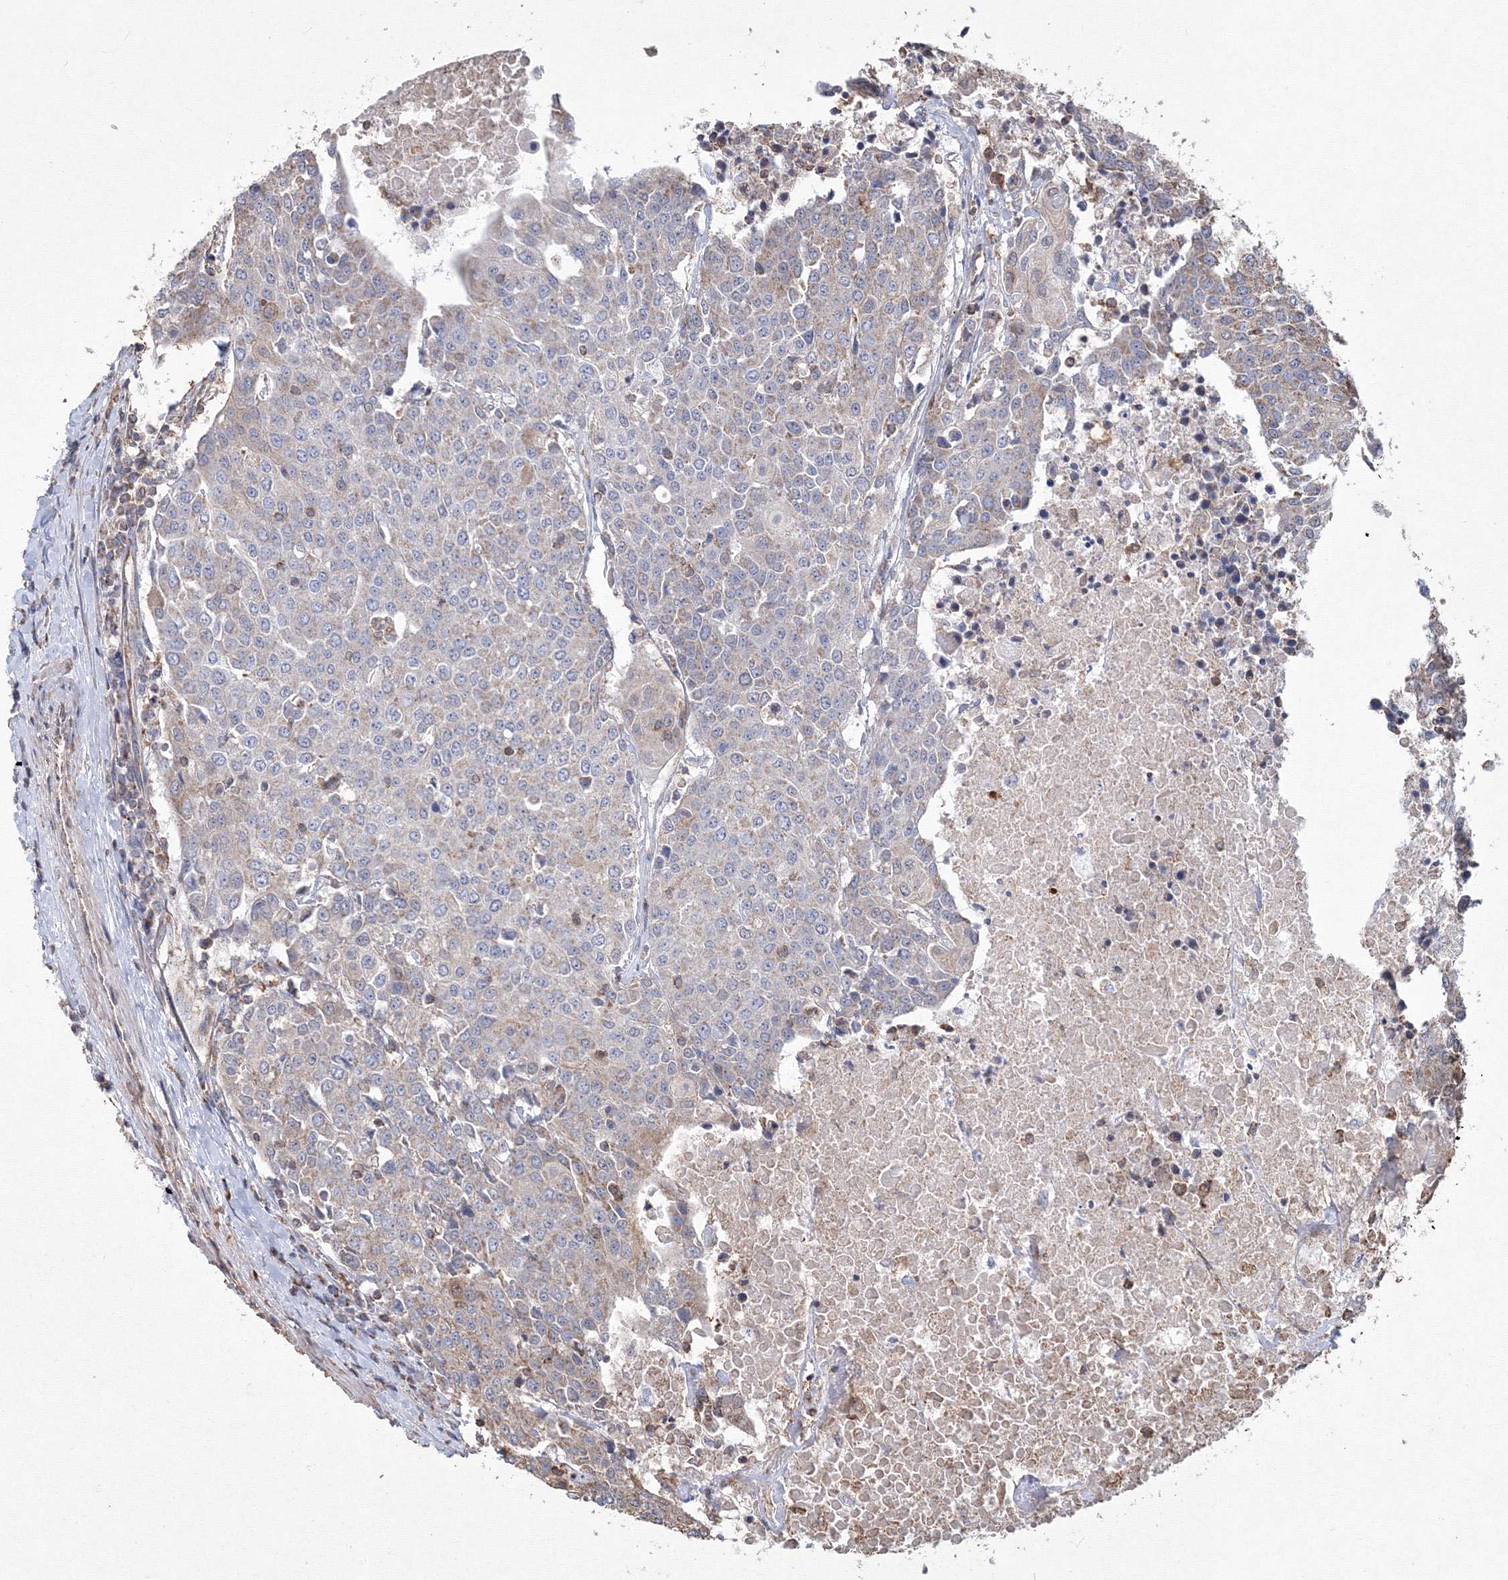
{"staining": {"intensity": "weak", "quantity": "<25%", "location": "cytoplasmic/membranous"}, "tissue": "urothelial cancer", "cell_type": "Tumor cells", "image_type": "cancer", "snomed": [{"axis": "morphology", "description": "Urothelial carcinoma, High grade"}, {"axis": "topography", "description": "Urinary bladder"}], "caption": "Tumor cells show no significant expression in urothelial cancer.", "gene": "TMEM139", "patient": {"sex": "female", "age": 85}}